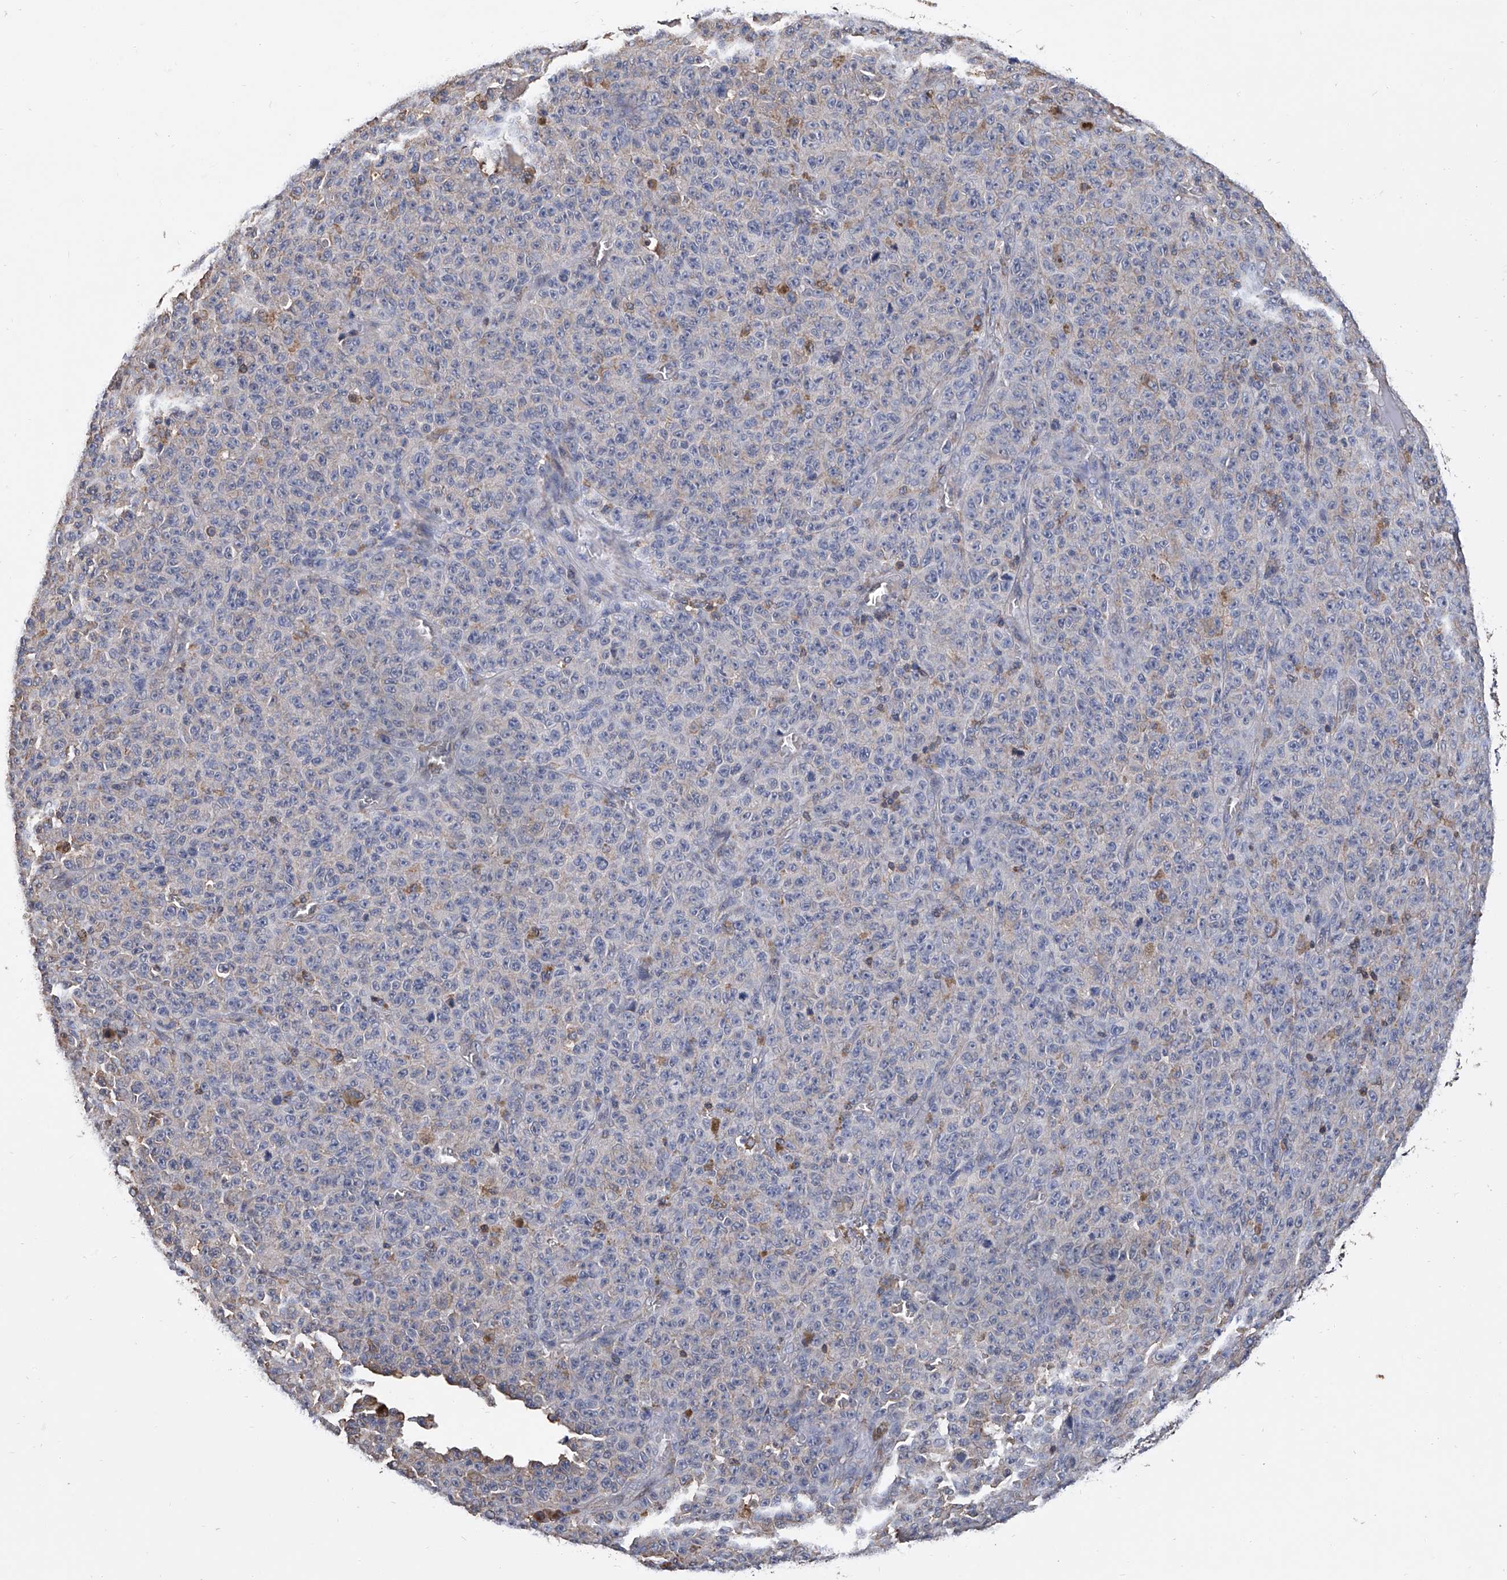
{"staining": {"intensity": "negative", "quantity": "none", "location": "none"}, "tissue": "melanoma", "cell_type": "Tumor cells", "image_type": "cancer", "snomed": [{"axis": "morphology", "description": "Malignant melanoma, NOS"}, {"axis": "topography", "description": "Skin"}], "caption": "DAB (3,3'-diaminobenzidine) immunohistochemical staining of melanoma shows no significant staining in tumor cells.", "gene": "GPT", "patient": {"sex": "female", "age": 82}}